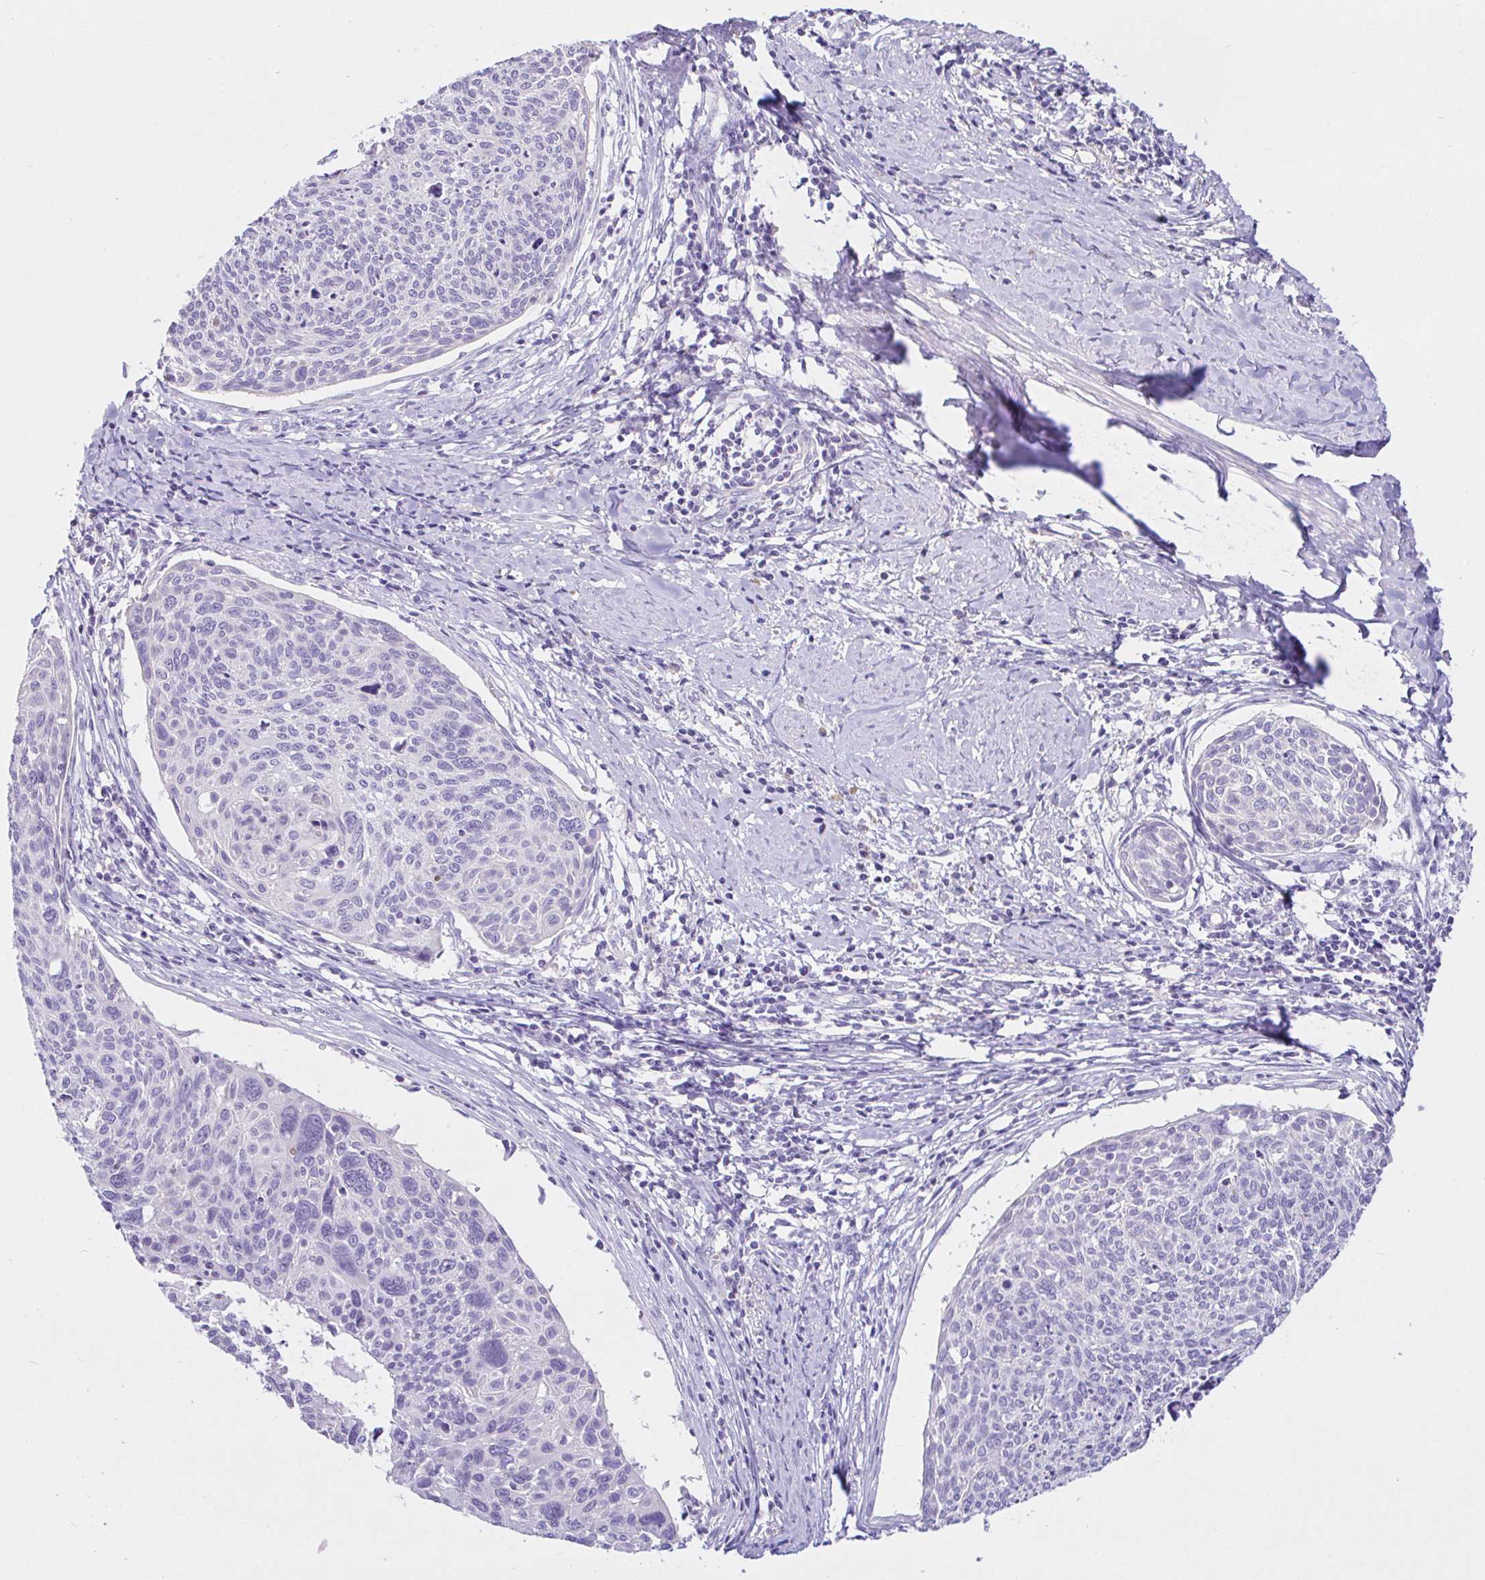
{"staining": {"intensity": "negative", "quantity": "none", "location": "none"}, "tissue": "cervical cancer", "cell_type": "Tumor cells", "image_type": "cancer", "snomed": [{"axis": "morphology", "description": "Squamous cell carcinoma, NOS"}, {"axis": "topography", "description": "Cervix"}], "caption": "A high-resolution photomicrograph shows immunohistochemistry (IHC) staining of cervical cancer (squamous cell carcinoma), which displays no significant staining in tumor cells.", "gene": "SAA4", "patient": {"sex": "female", "age": 49}}